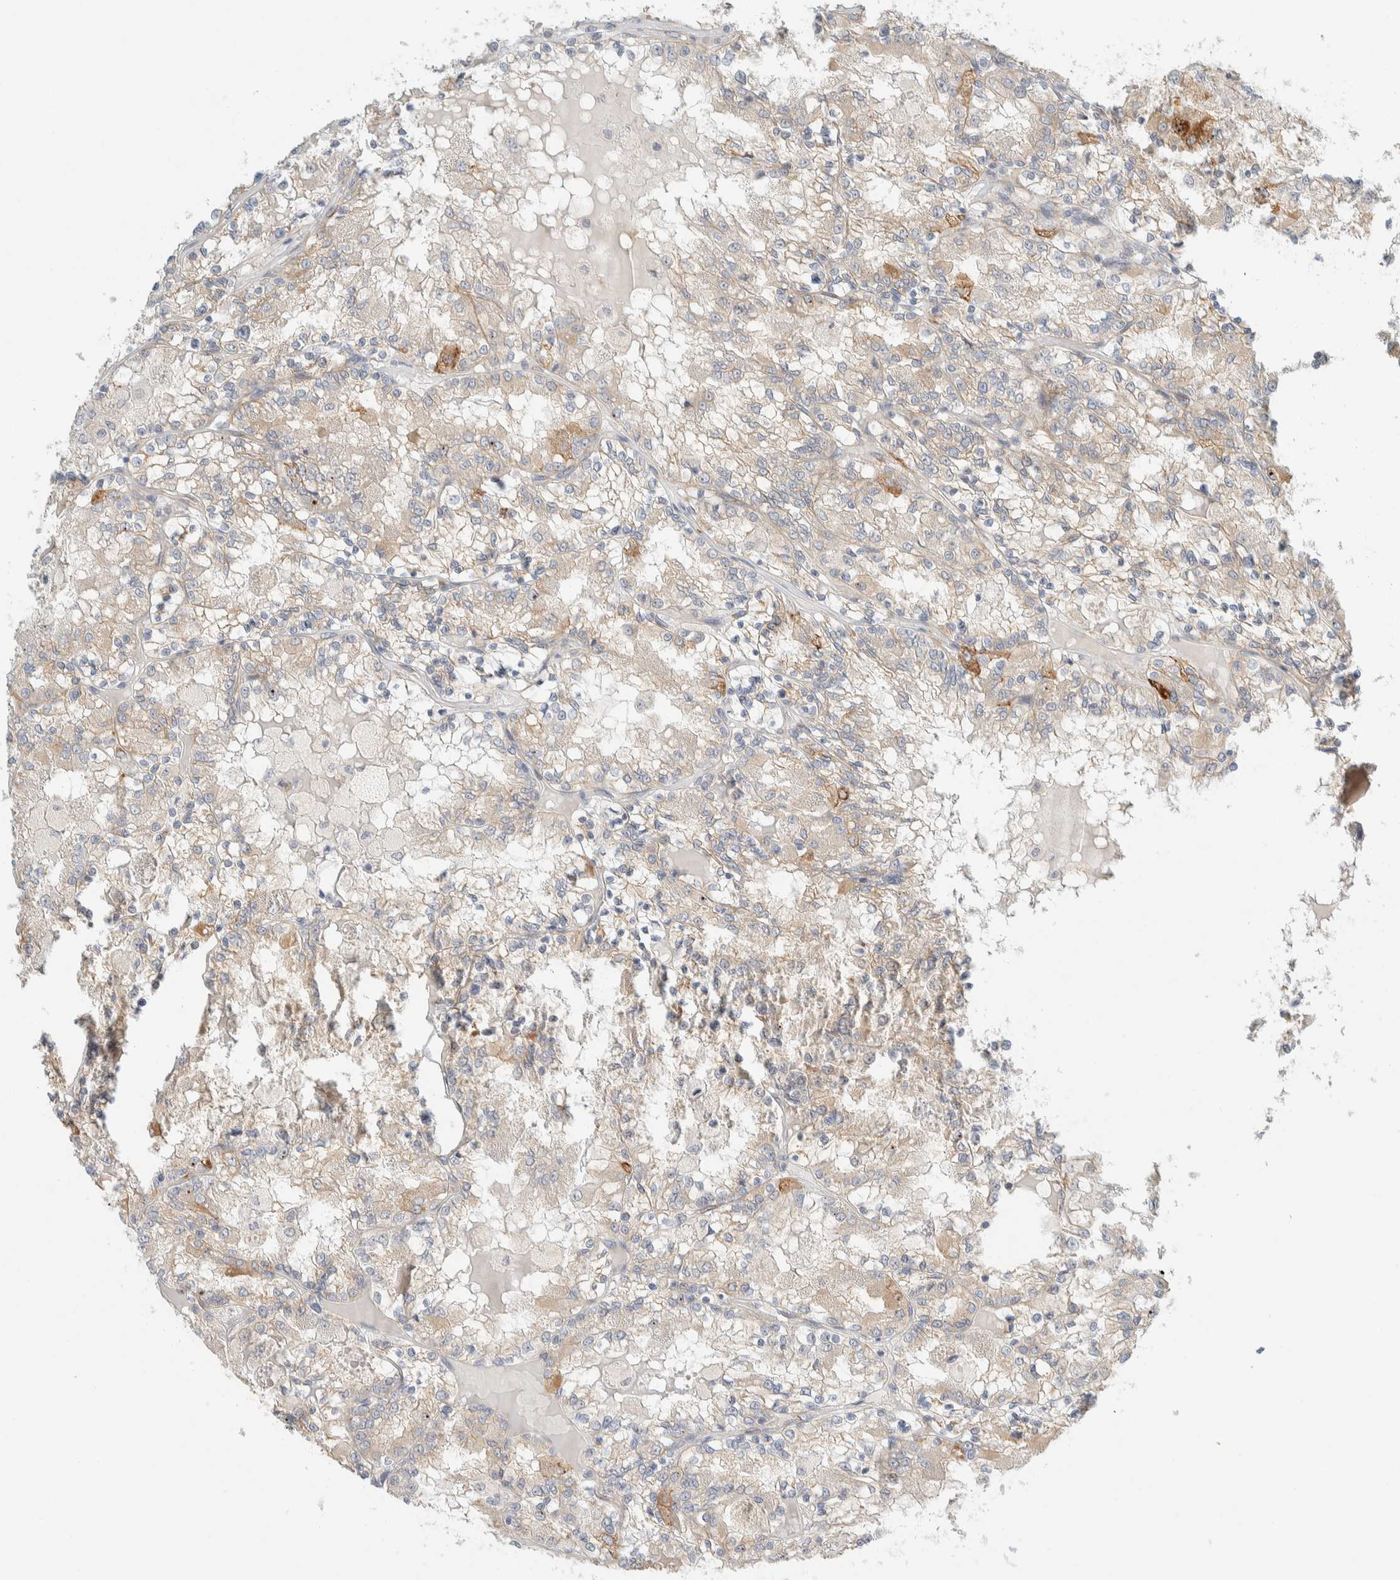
{"staining": {"intensity": "moderate", "quantity": "<25%", "location": "cytoplasmic/membranous"}, "tissue": "renal cancer", "cell_type": "Tumor cells", "image_type": "cancer", "snomed": [{"axis": "morphology", "description": "Adenocarcinoma, NOS"}, {"axis": "topography", "description": "Kidney"}], "caption": "Immunohistochemical staining of human renal adenocarcinoma demonstrates low levels of moderate cytoplasmic/membranous expression in approximately <25% of tumor cells. (DAB (3,3'-diaminobenzidine) = brown stain, brightfield microscopy at high magnification).", "gene": "TMEM184B", "patient": {"sex": "female", "age": 56}}